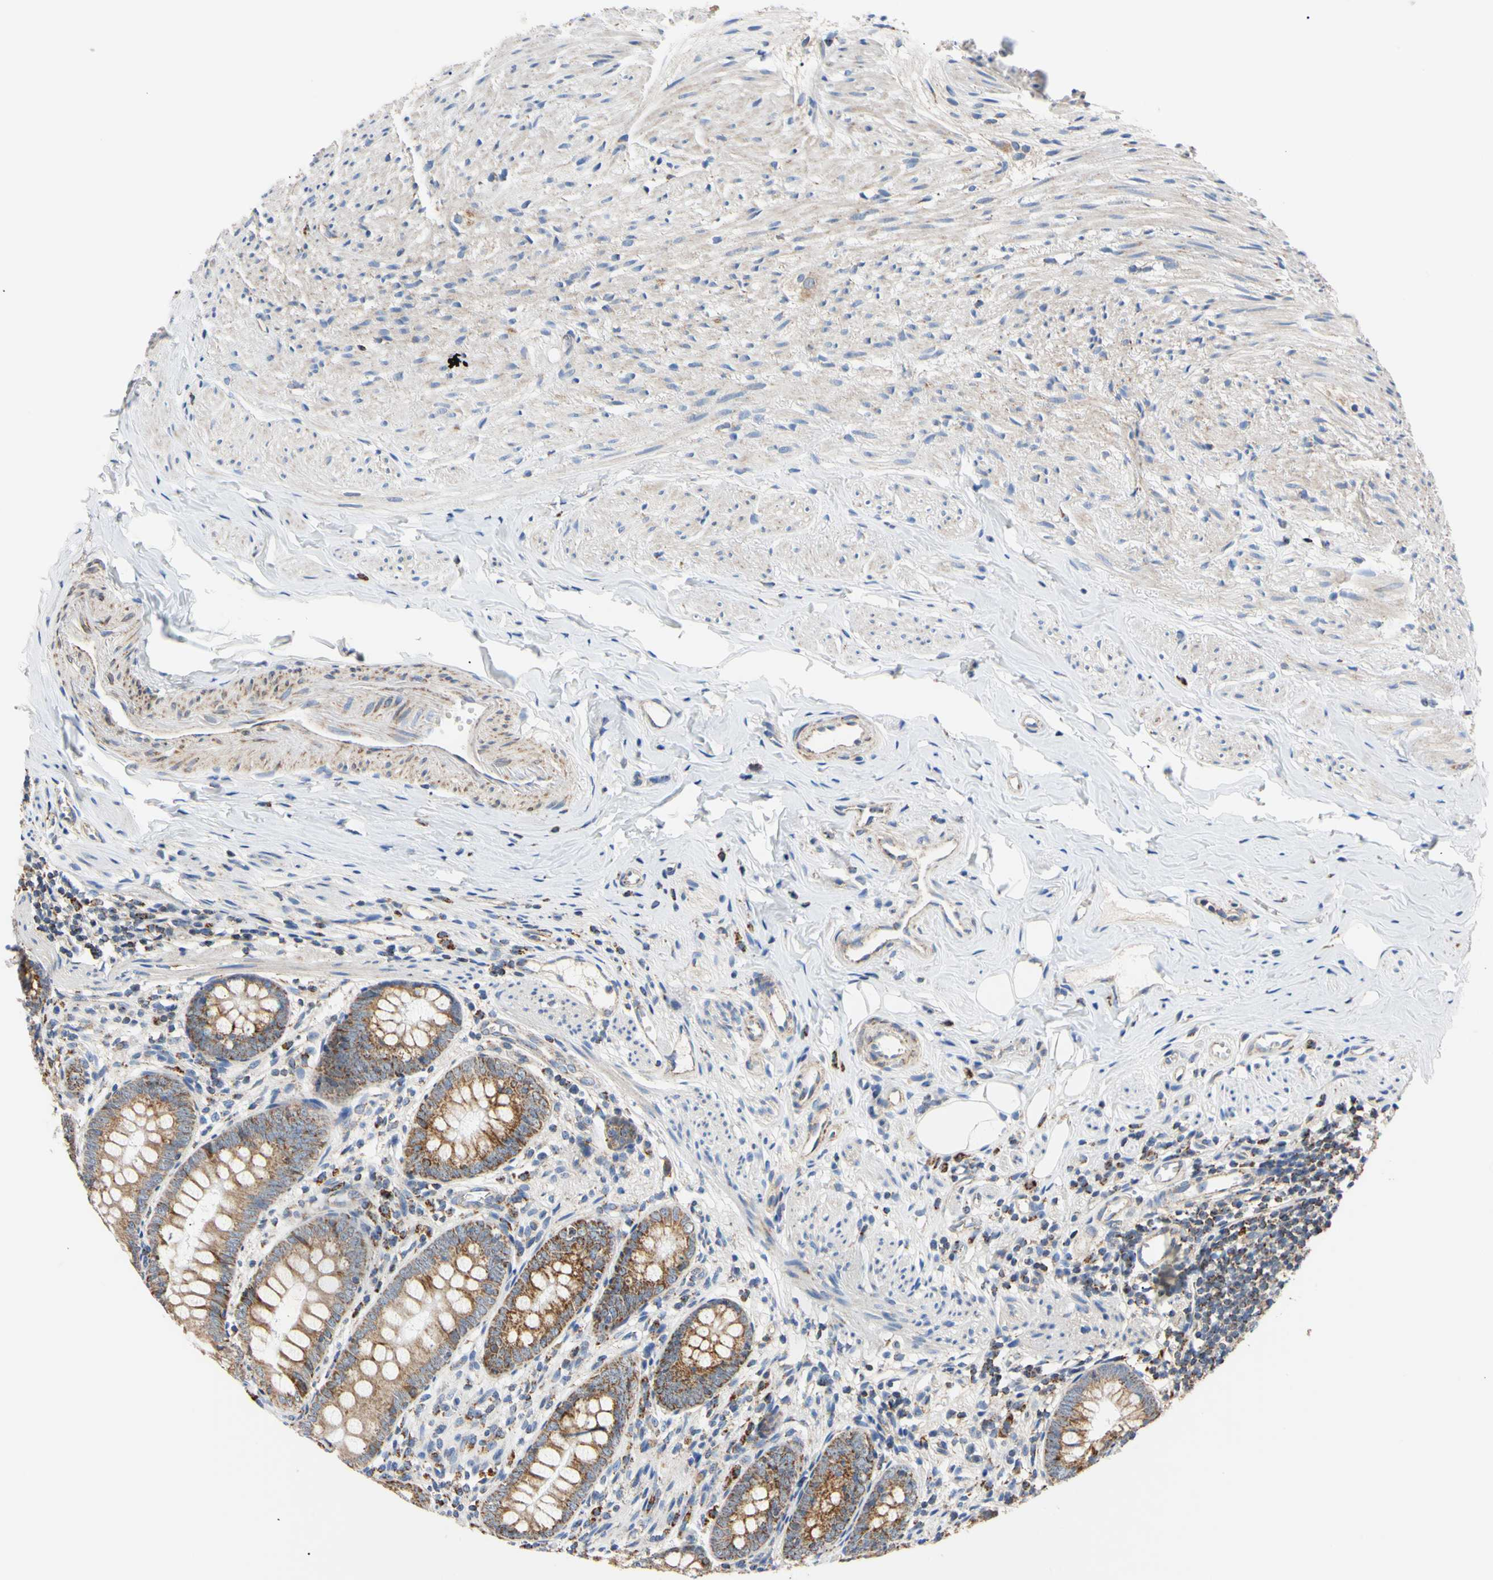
{"staining": {"intensity": "strong", "quantity": ">75%", "location": "cytoplasmic/membranous"}, "tissue": "appendix", "cell_type": "Glandular cells", "image_type": "normal", "snomed": [{"axis": "morphology", "description": "Normal tissue, NOS"}, {"axis": "topography", "description": "Appendix"}], "caption": "Appendix stained for a protein (brown) displays strong cytoplasmic/membranous positive expression in approximately >75% of glandular cells.", "gene": "CLPP", "patient": {"sex": "female", "age": 77}}